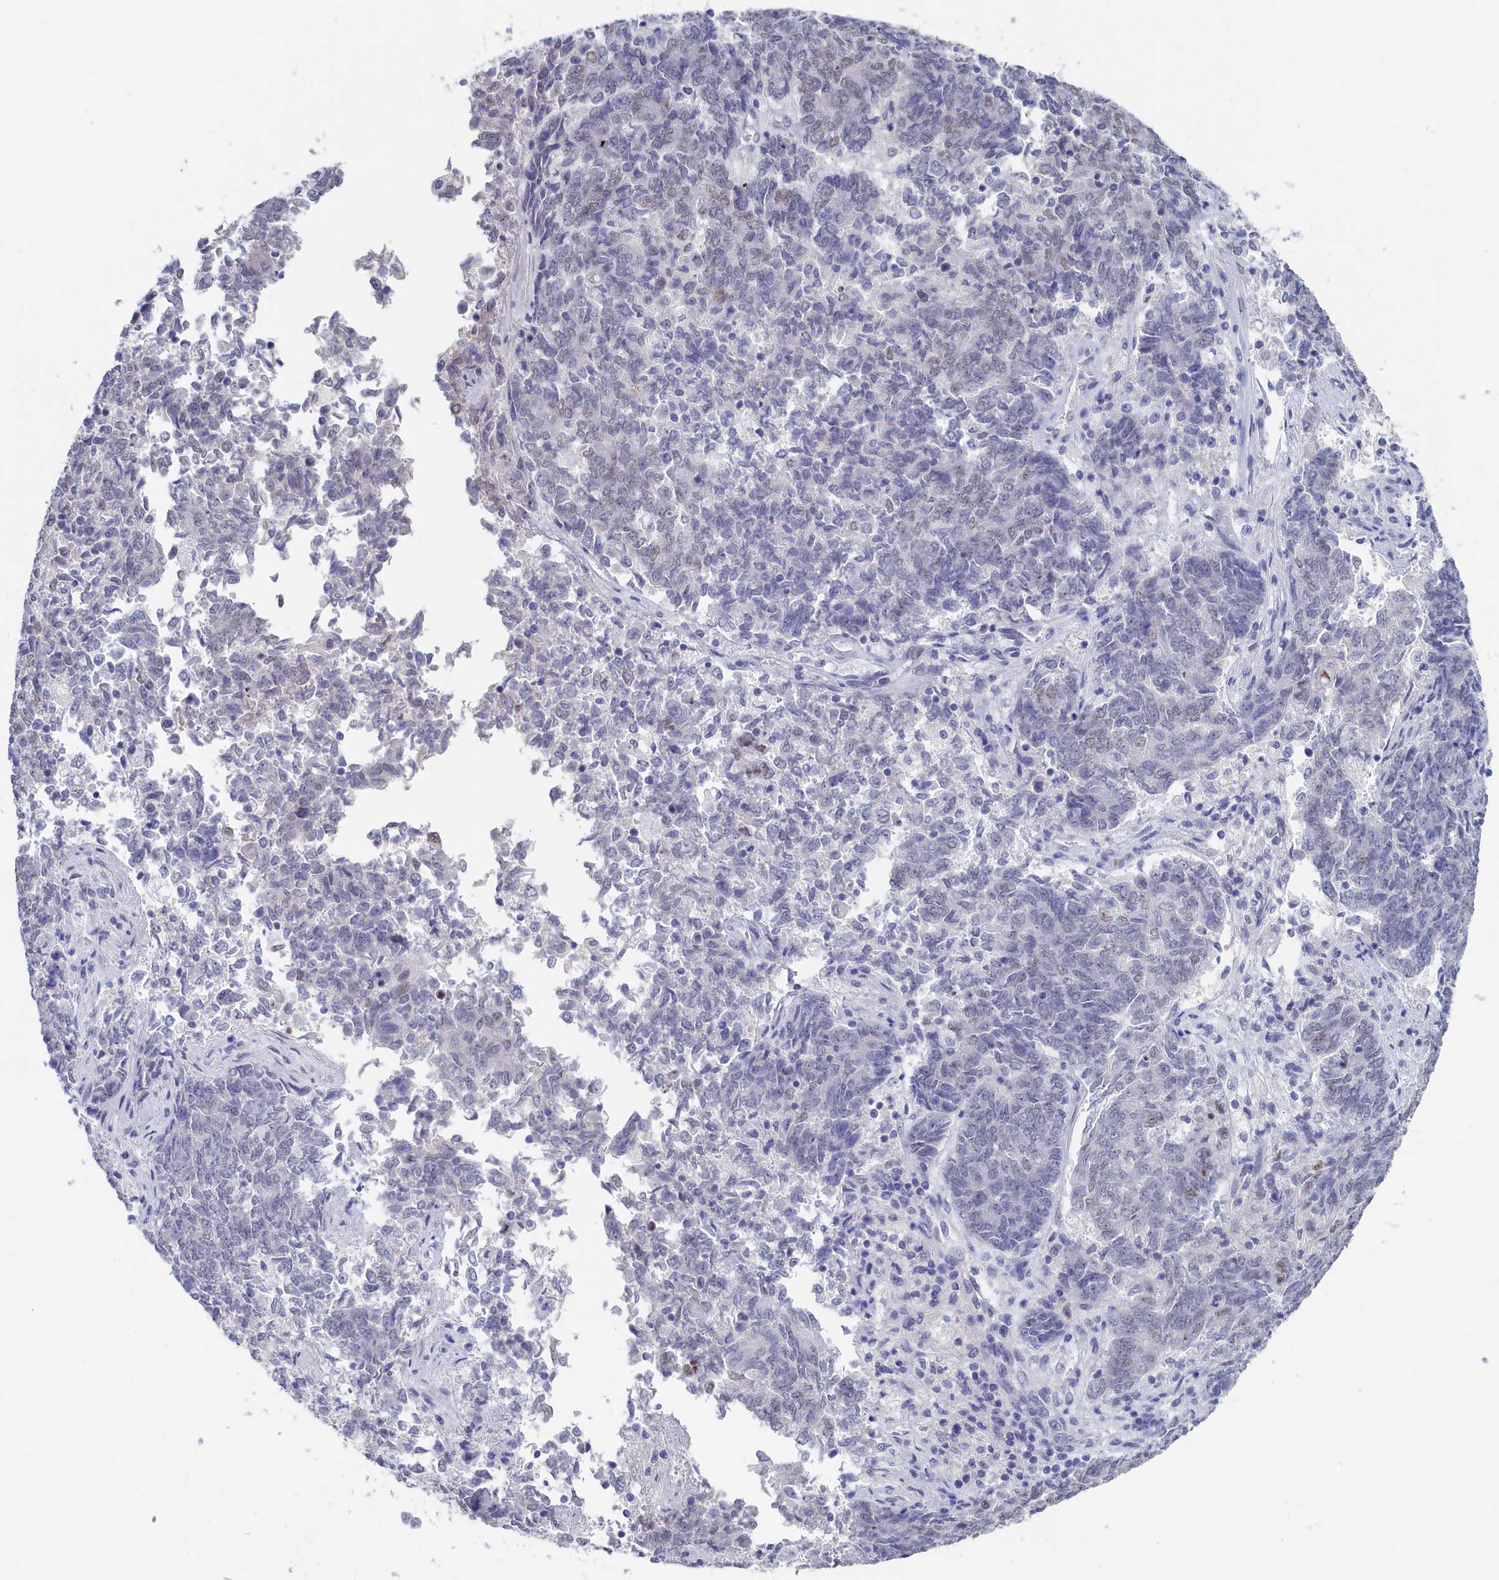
{"staining": {"intensity": "negative", "quantity": "none", "location": "none"}, "tissue": "endometrial cancer", "cell_type": "Tumor cells", "image_type": "cancer", "snomed": [{"axis": "morphology", "description": "Adenocarcinoma, NOS"}, {"axis": "topography", "description": "Endometrium"}], "caption": "This is an immunohistochemistry (IHC) image of endometrial cancer (adenocarcinoma). There is no expression in tumor cells.", "gene": "MOSPD3", "patient": {"sex": "female", "age": 80}}